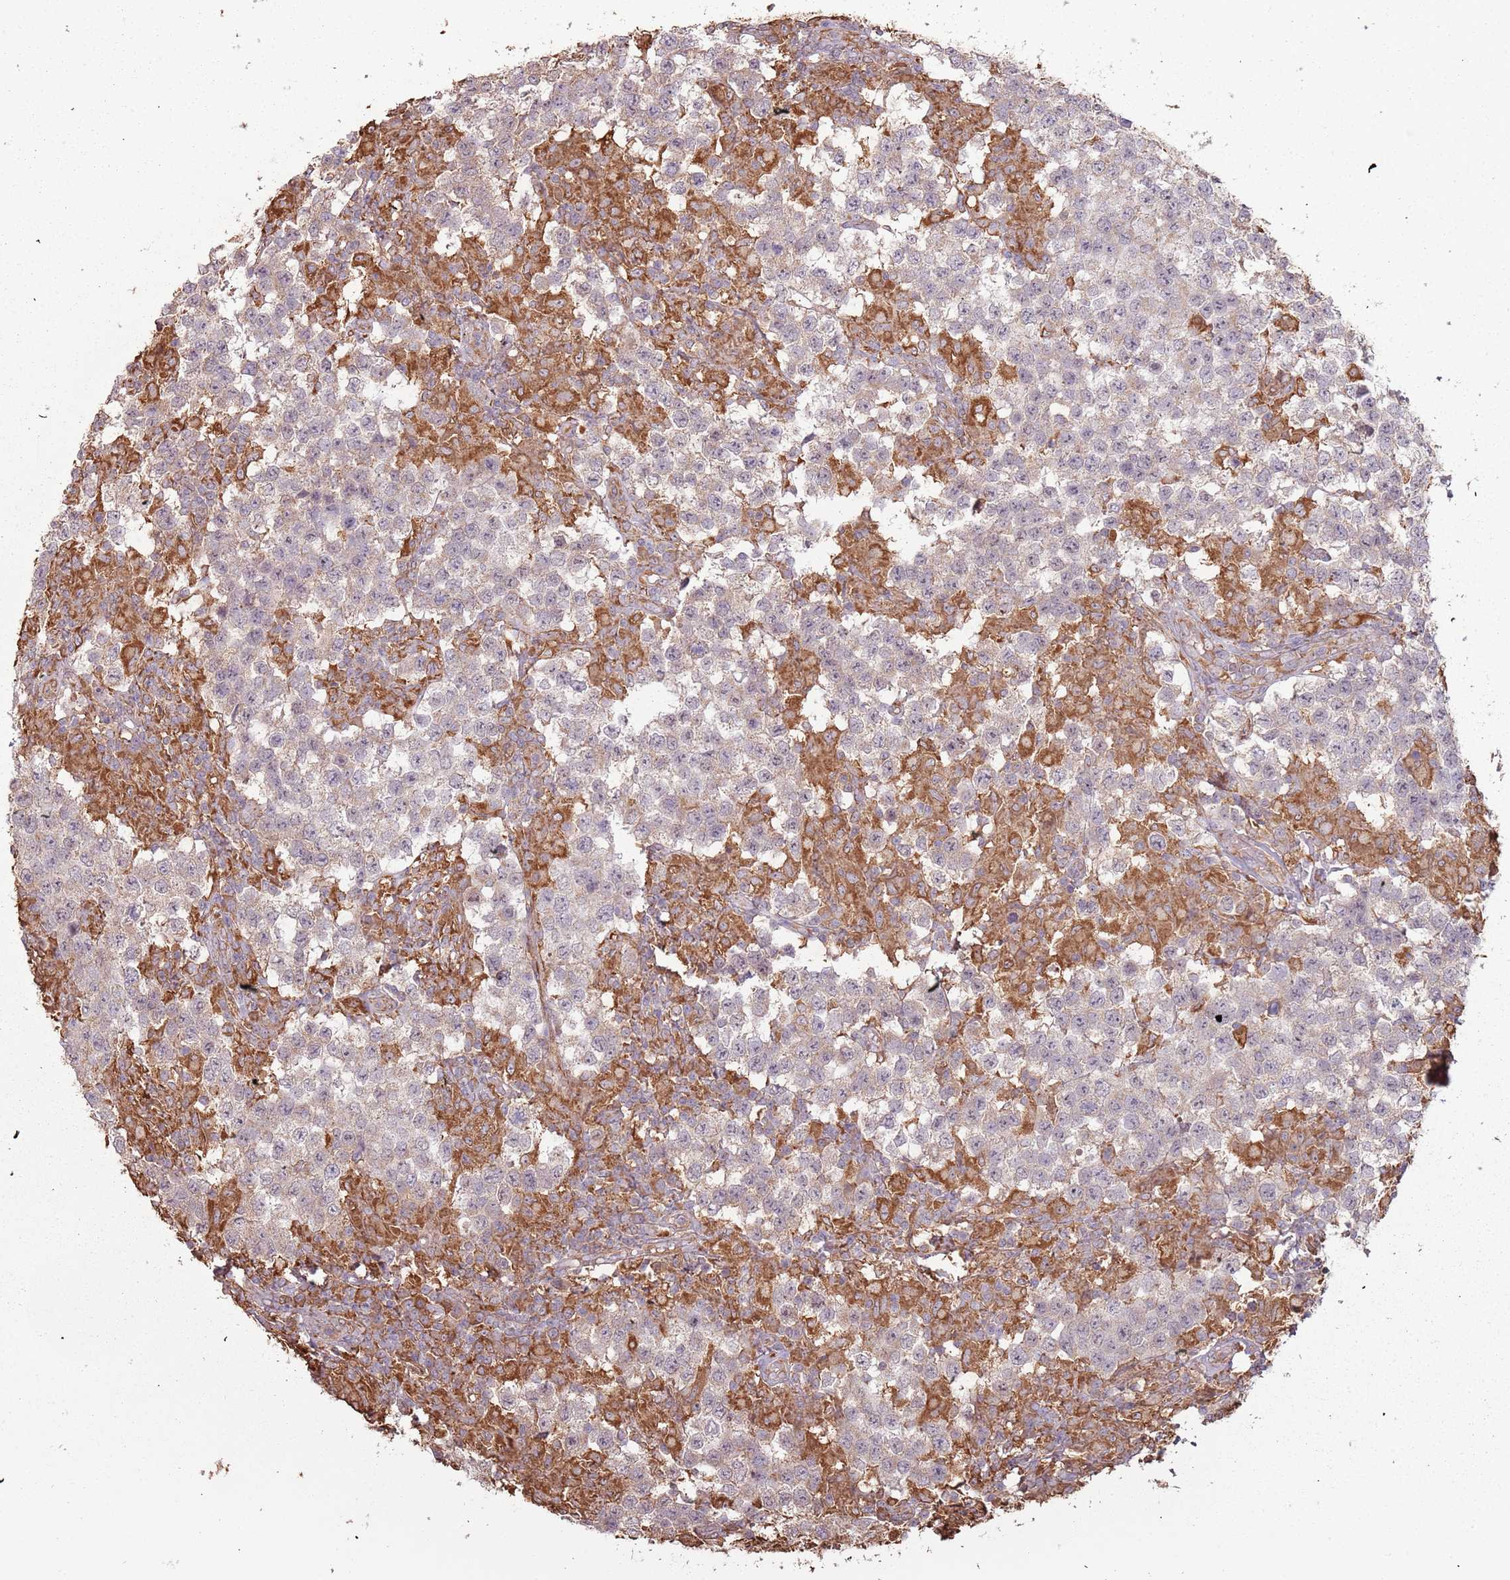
{"staining": {"intensity": "weak", "quantity": "<25%", "location": "cytoplasmic/membranous"}, "tissue": "testis cancer", "cell_type": "Tumor cells", "image_type": "cancer", "snomed": [{"axis": "morphology", "description": "Seminoma, NOS"}, {"axis": "morphology", "description": "Carcinoma, Embryonal, NOS"}, {"axis": "topography", "description": "Testis"}], "caption": "Micrograph shows no protein expression in tumor cells of testis cancer (seminoma) tissue.", "gene": "ATOSB", "patient": {"sex": "male", "age": 41}}